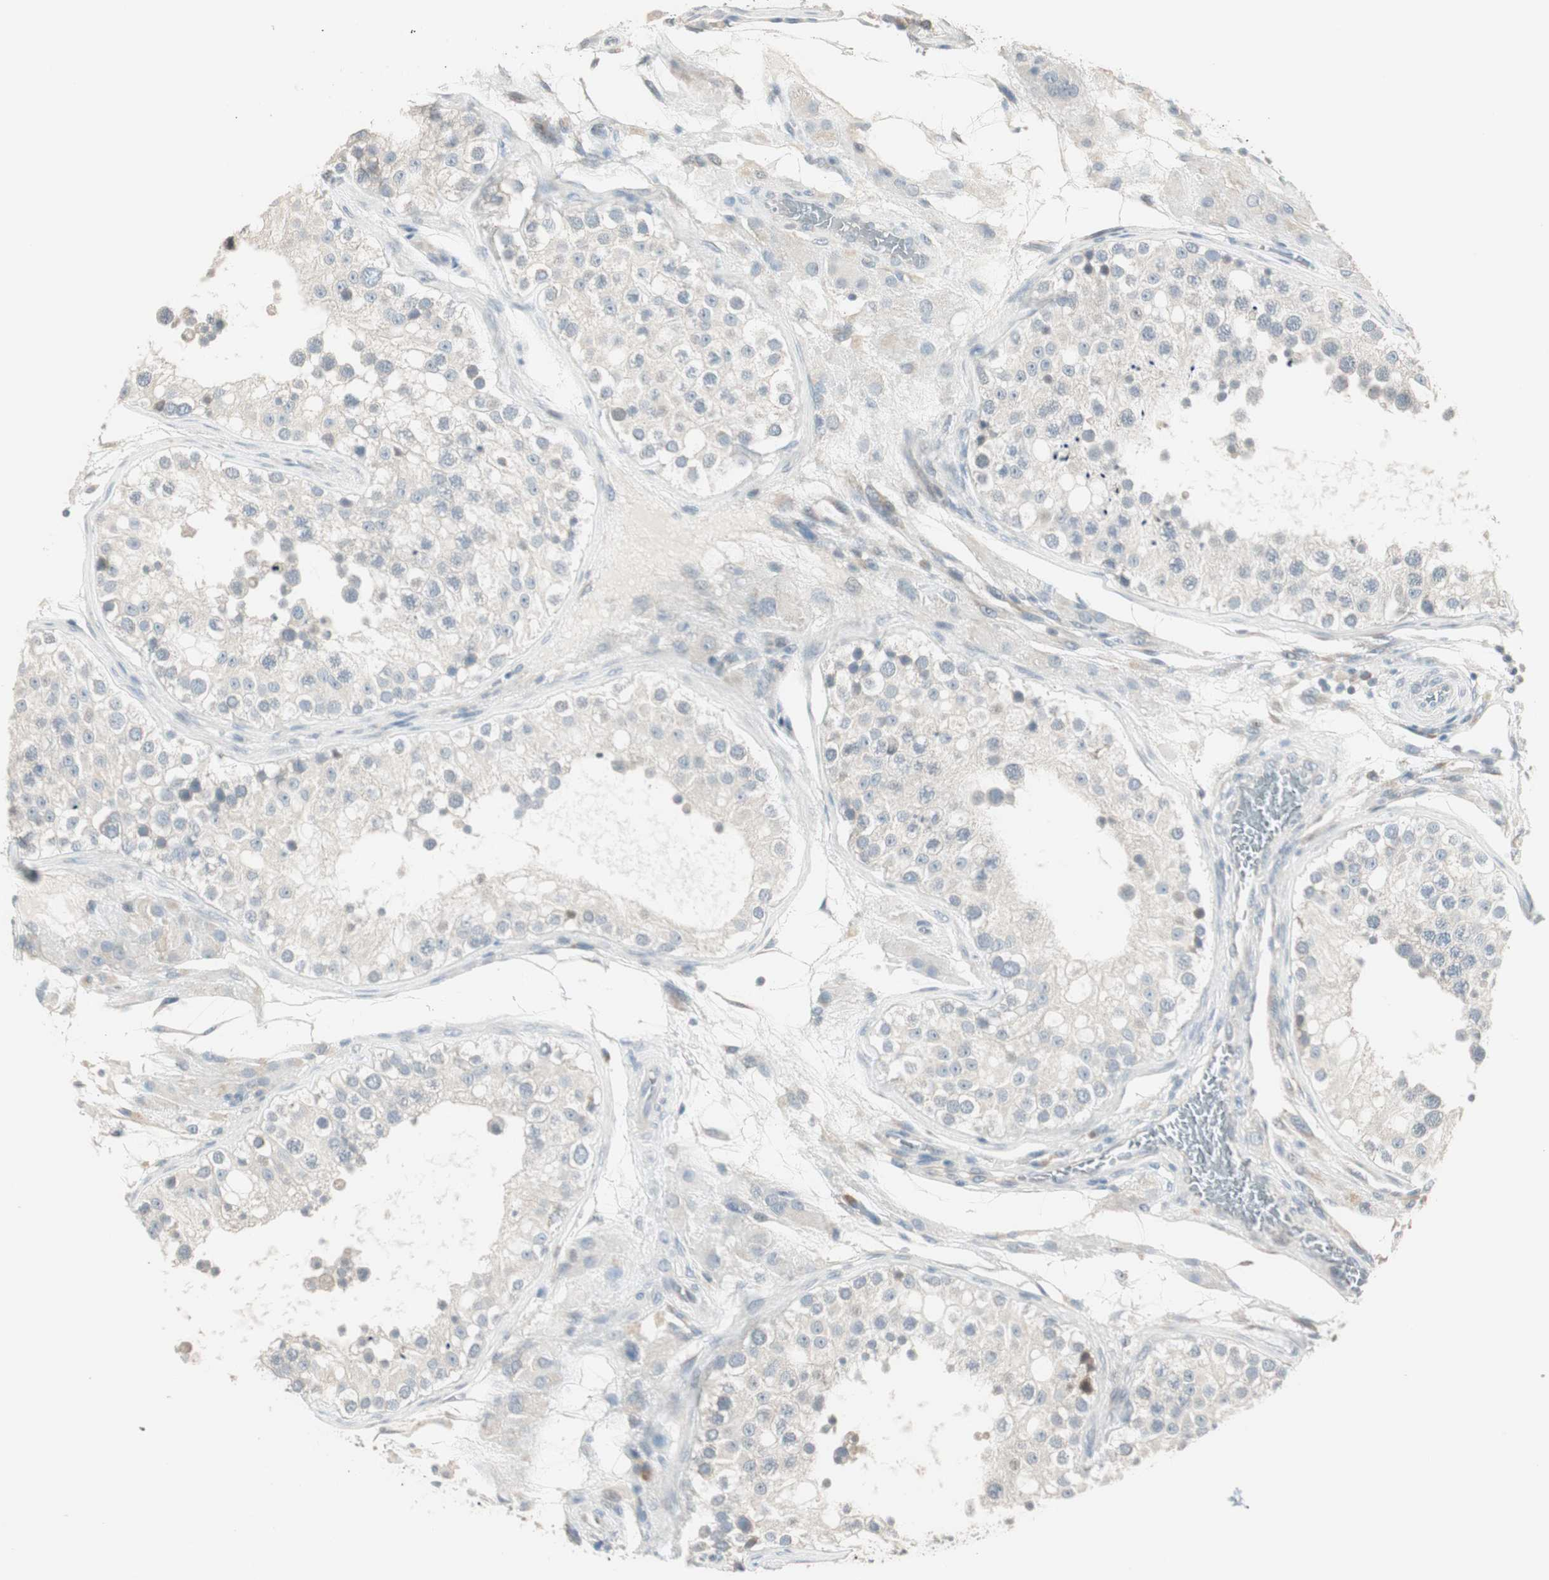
{"staining": {"intensity": "negative", "quantity": "none", "location": "none"}, "tissue": "testis", "cell_type": "Cells in seminiferous ducts", "image_type": "normal", "snomed": [{"axis": "morphology", "description": "Normal tissue, NOS"}, {"axis": "topography", "description": "Testis"}], "caption": "This image is of benign testis stained with IHC to label a protein in brown with the nuclei are counter-stained blue. There is no positivity in cells in seminiferous ducts. (DAB immunohistochemistry (IHC), high magnification).", "gene": "PDZK1", "patient": {"sex": "male", "age": 26}}